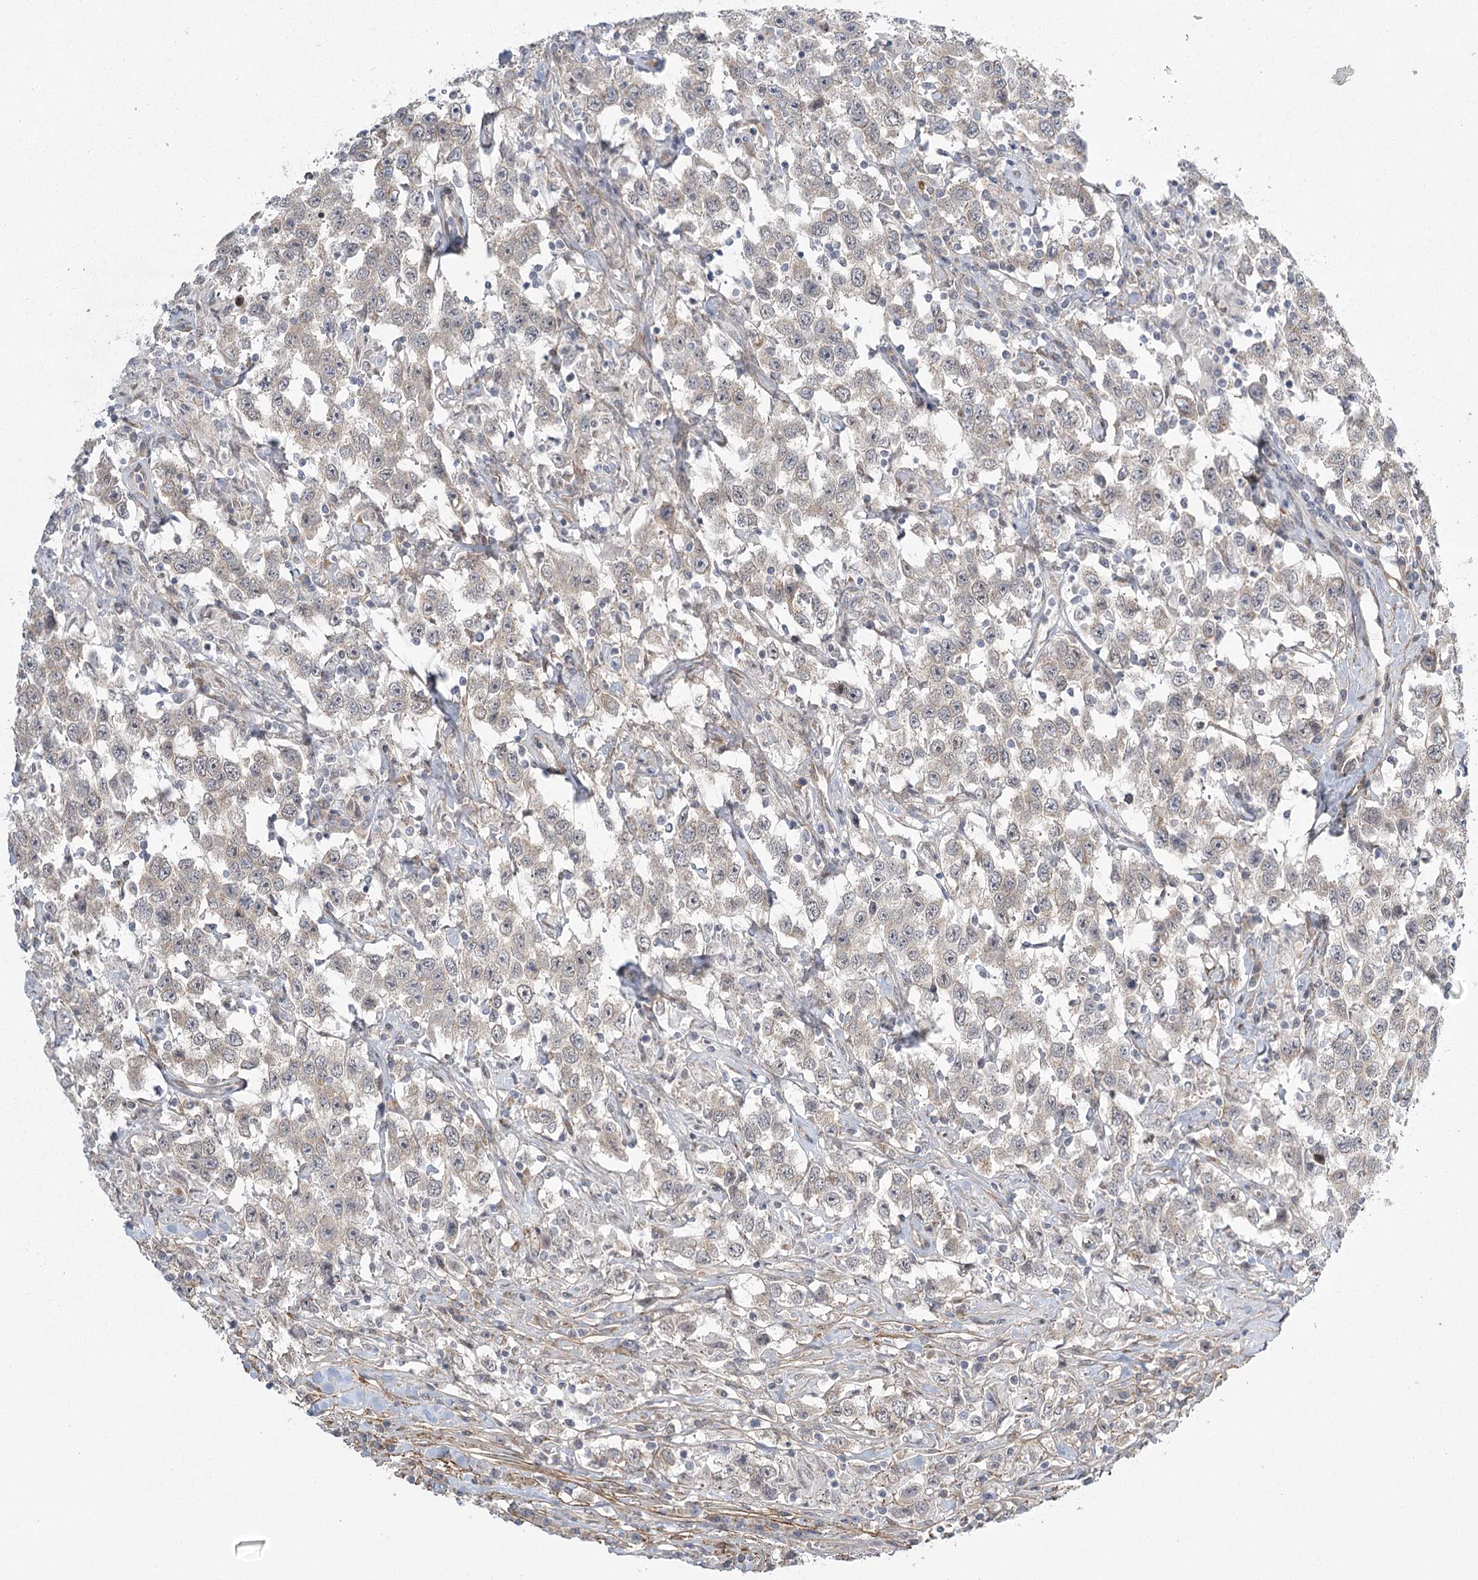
{"staining": {"intensity": "negative", "quantity": "none", "location": "none"}, "tissue": "testis cancer", "cell_type": "Tumor cells", "image_type": "cancer", "snomed": [{"axis": "morphology", "description": "Seminoma, NOS"}, {"axis": "topography", "description": "Testis"}], "caption": "An immunohistochemistry histopathology image of testis seminoma is shown. There is no staining in tumor cells of testis seminoma.", "gene": "MED28", "patient": {"sex": "male", "age": 41}}